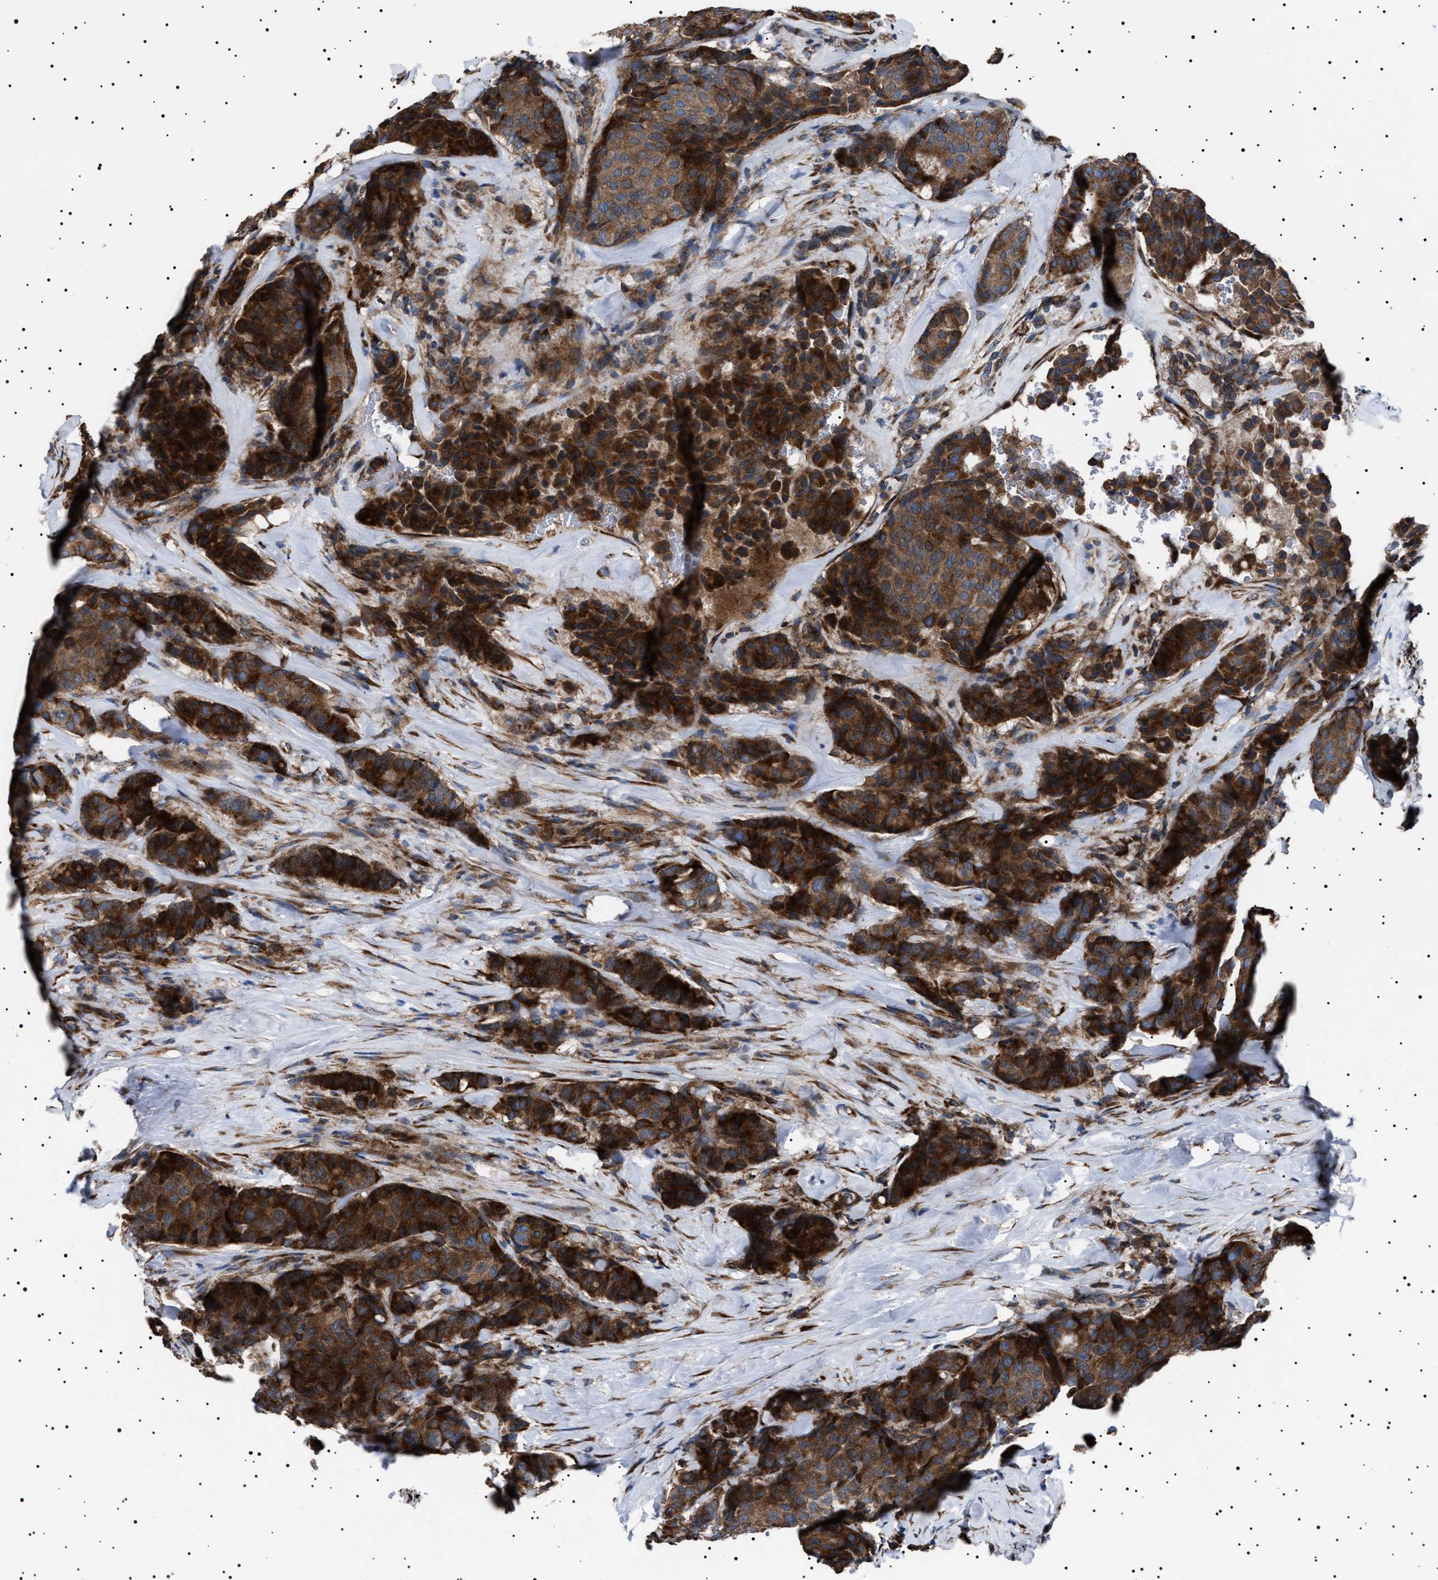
{"staining": {"intensity": "strong", "quantity": "25%-75%", "location": "cytoplasmic/membranous"}, "tissue": "breast cancer", "cell_type": "Tumor cells", "image_type": "cancer", "snomed": [{"axis": "morphology", "description": "Duct carcinoma"}, {"axis": "topography", "description": "Breast"}], "caption": "This image reveals immunohistochemistry (IHC) staining of human breast cancer (intraductal carcinoma), with high strong cytoplasmic/membranous positivity in approximately 25%-75% of tumor cells.", "gene": "TOP1MT", "patient": {"sex": "female", "age": 75}}